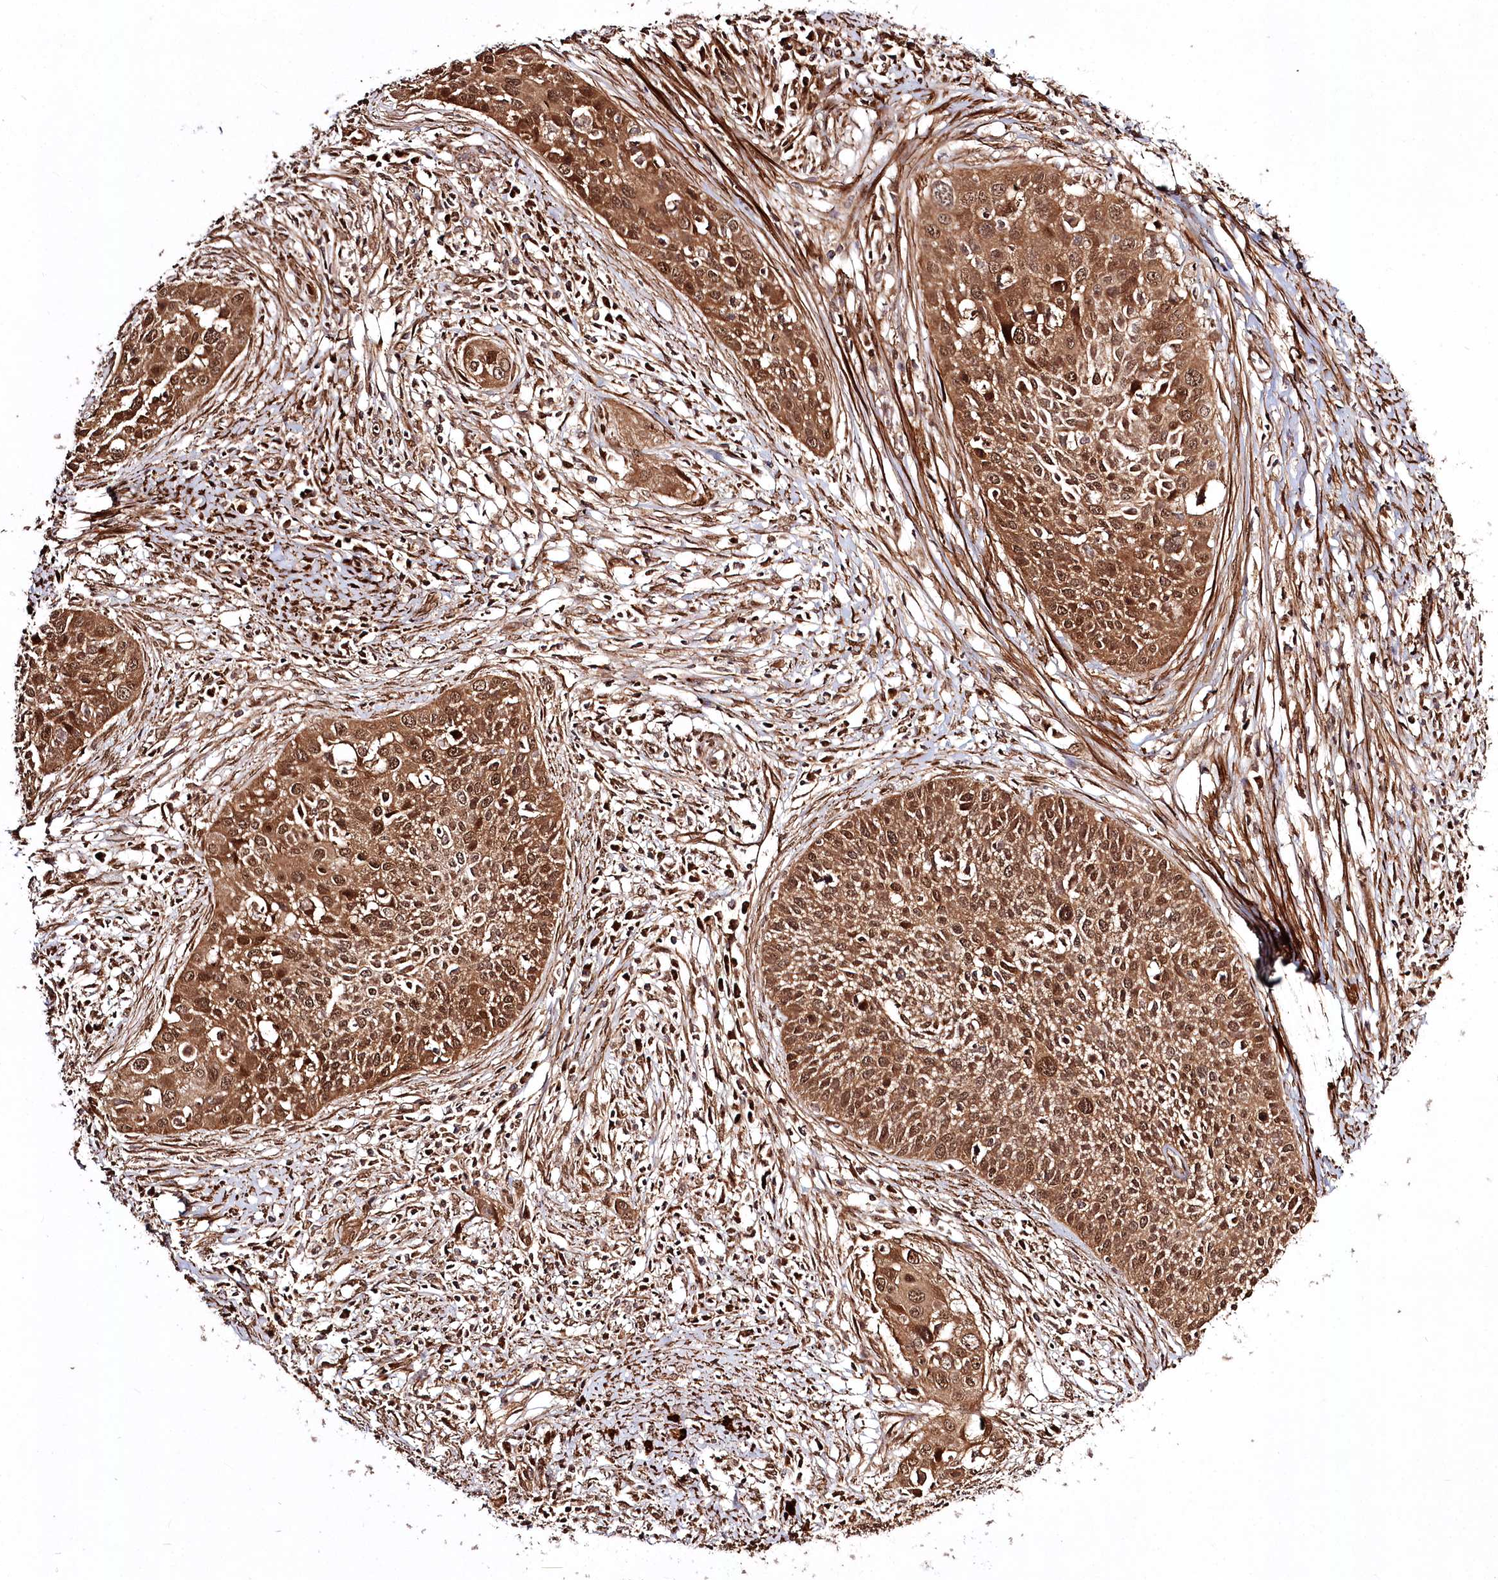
{"staining": {"intensity": "moderate", "quantity": ">75%", "location": "cytoplasmic/membranous"}, "tissue": "cervical cancer", "cell_type": "Tumor cells", "image_type": "cancer", "snomed": [{"axis": "morphology", "description": "Squamous cell carcinoma, NOS"}, {"axis": "topography", "description": "Cervix"}], "caption": "Cervical cancer stained for a protein reveals moderate cytoplasmic/membranous positivity in tumor cells.", "gene": "REXO2", "patient": {"sex": "female", "age": 34}}